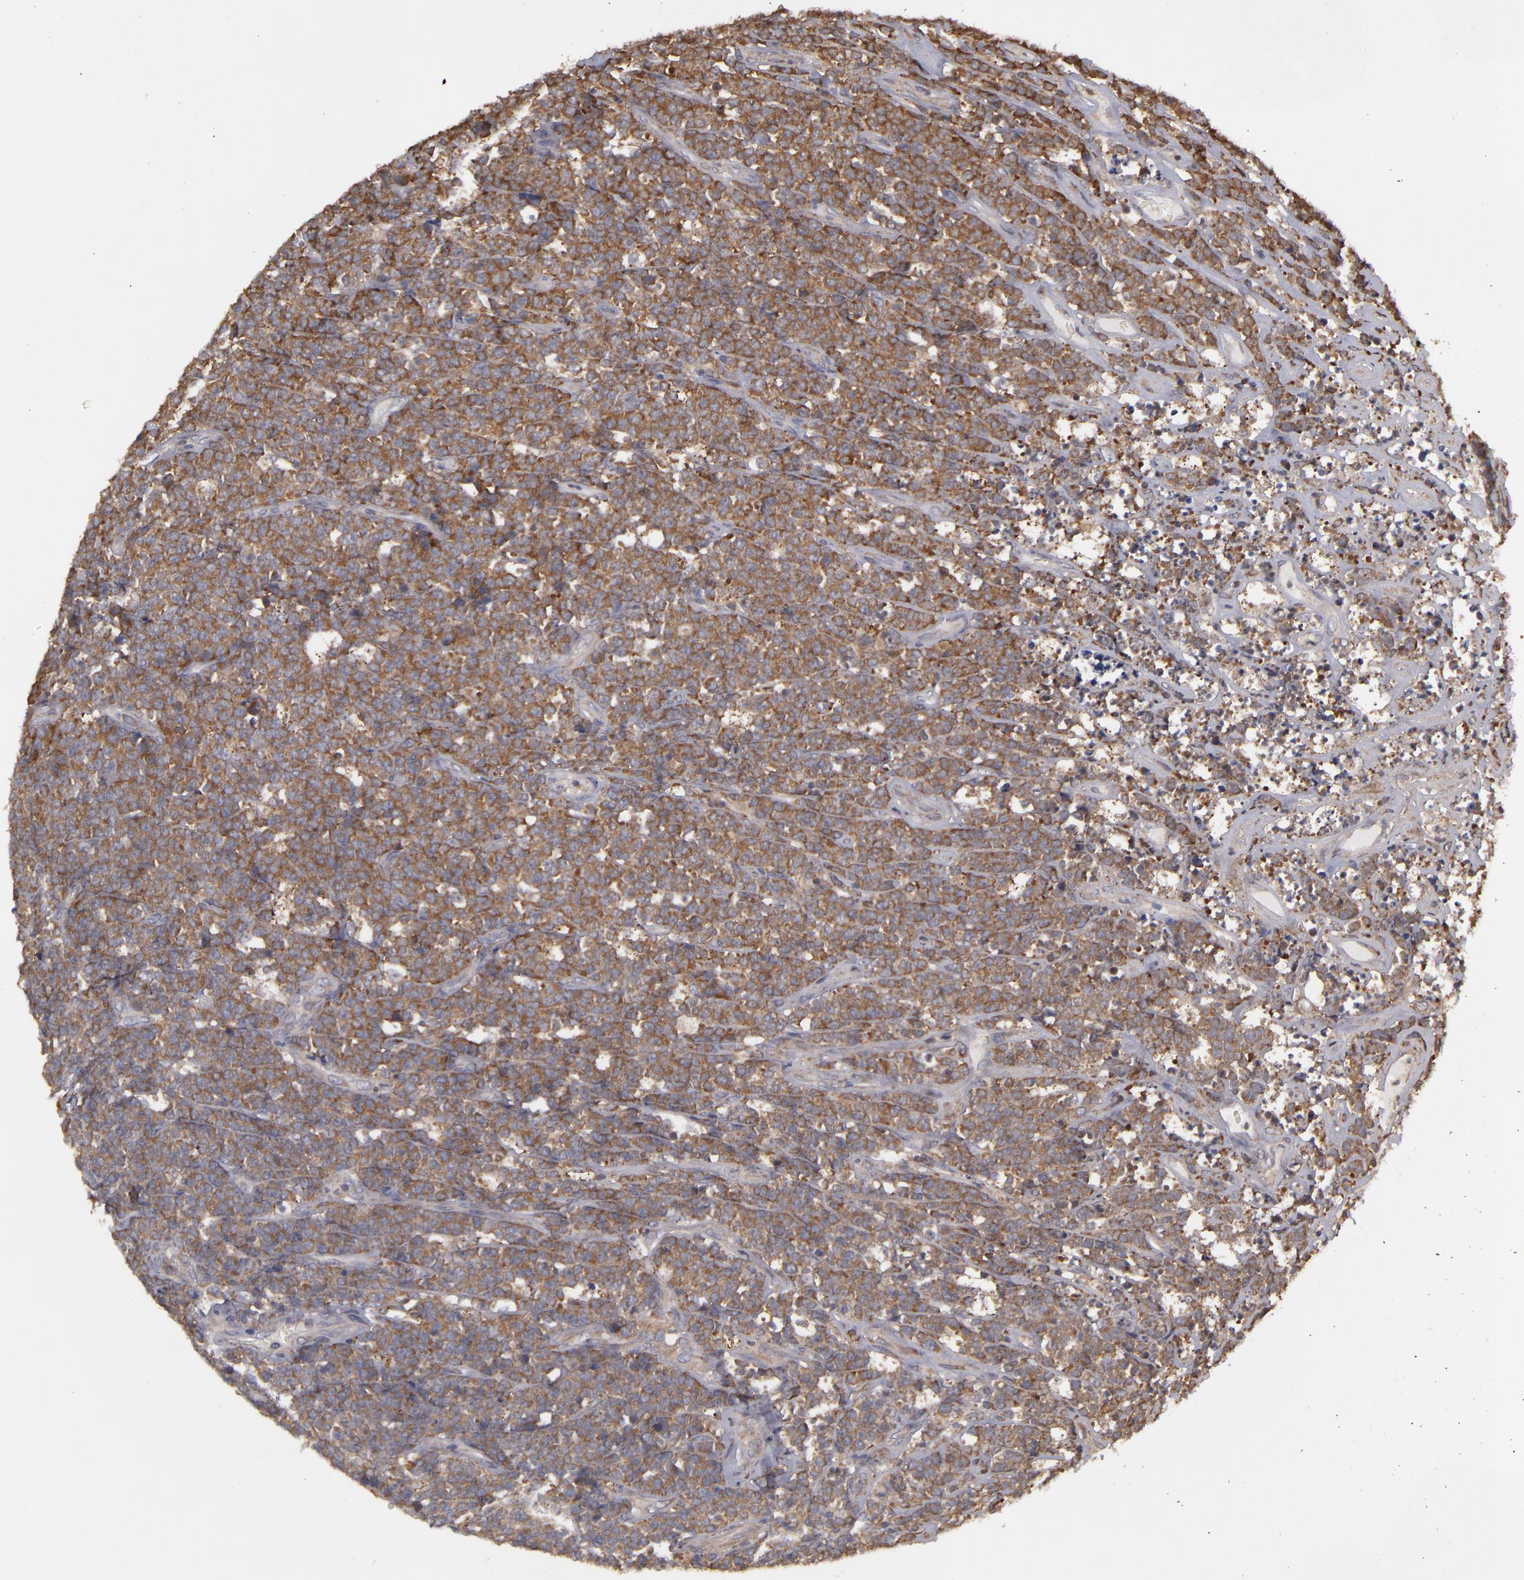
{"staining": {"intensity": "strong", "quantity": ">75%", "location": "cytoplasmic/membranous"}, "tissue": "lymphoma", "cell_type": "Tumor cells", "image_type": "cancer", "snomed": [{"axis": "morphology", "description": "Malignant lymphoma, non-Hodgkin's type, High grade"}, {"axis": "topography", "description": "Small intestine"}, {"axis": "topography", "description": "Colon"}], "caption": "Protein staining by IHC exhibits strong cytoplasmic/membranous positivity in approximately >75% of tumor cells in high-grade malignant lymphoma, non-Hodgkin's type.", "gene": "MTHFD1", "patient": {"sex": "male", "age": 8}}